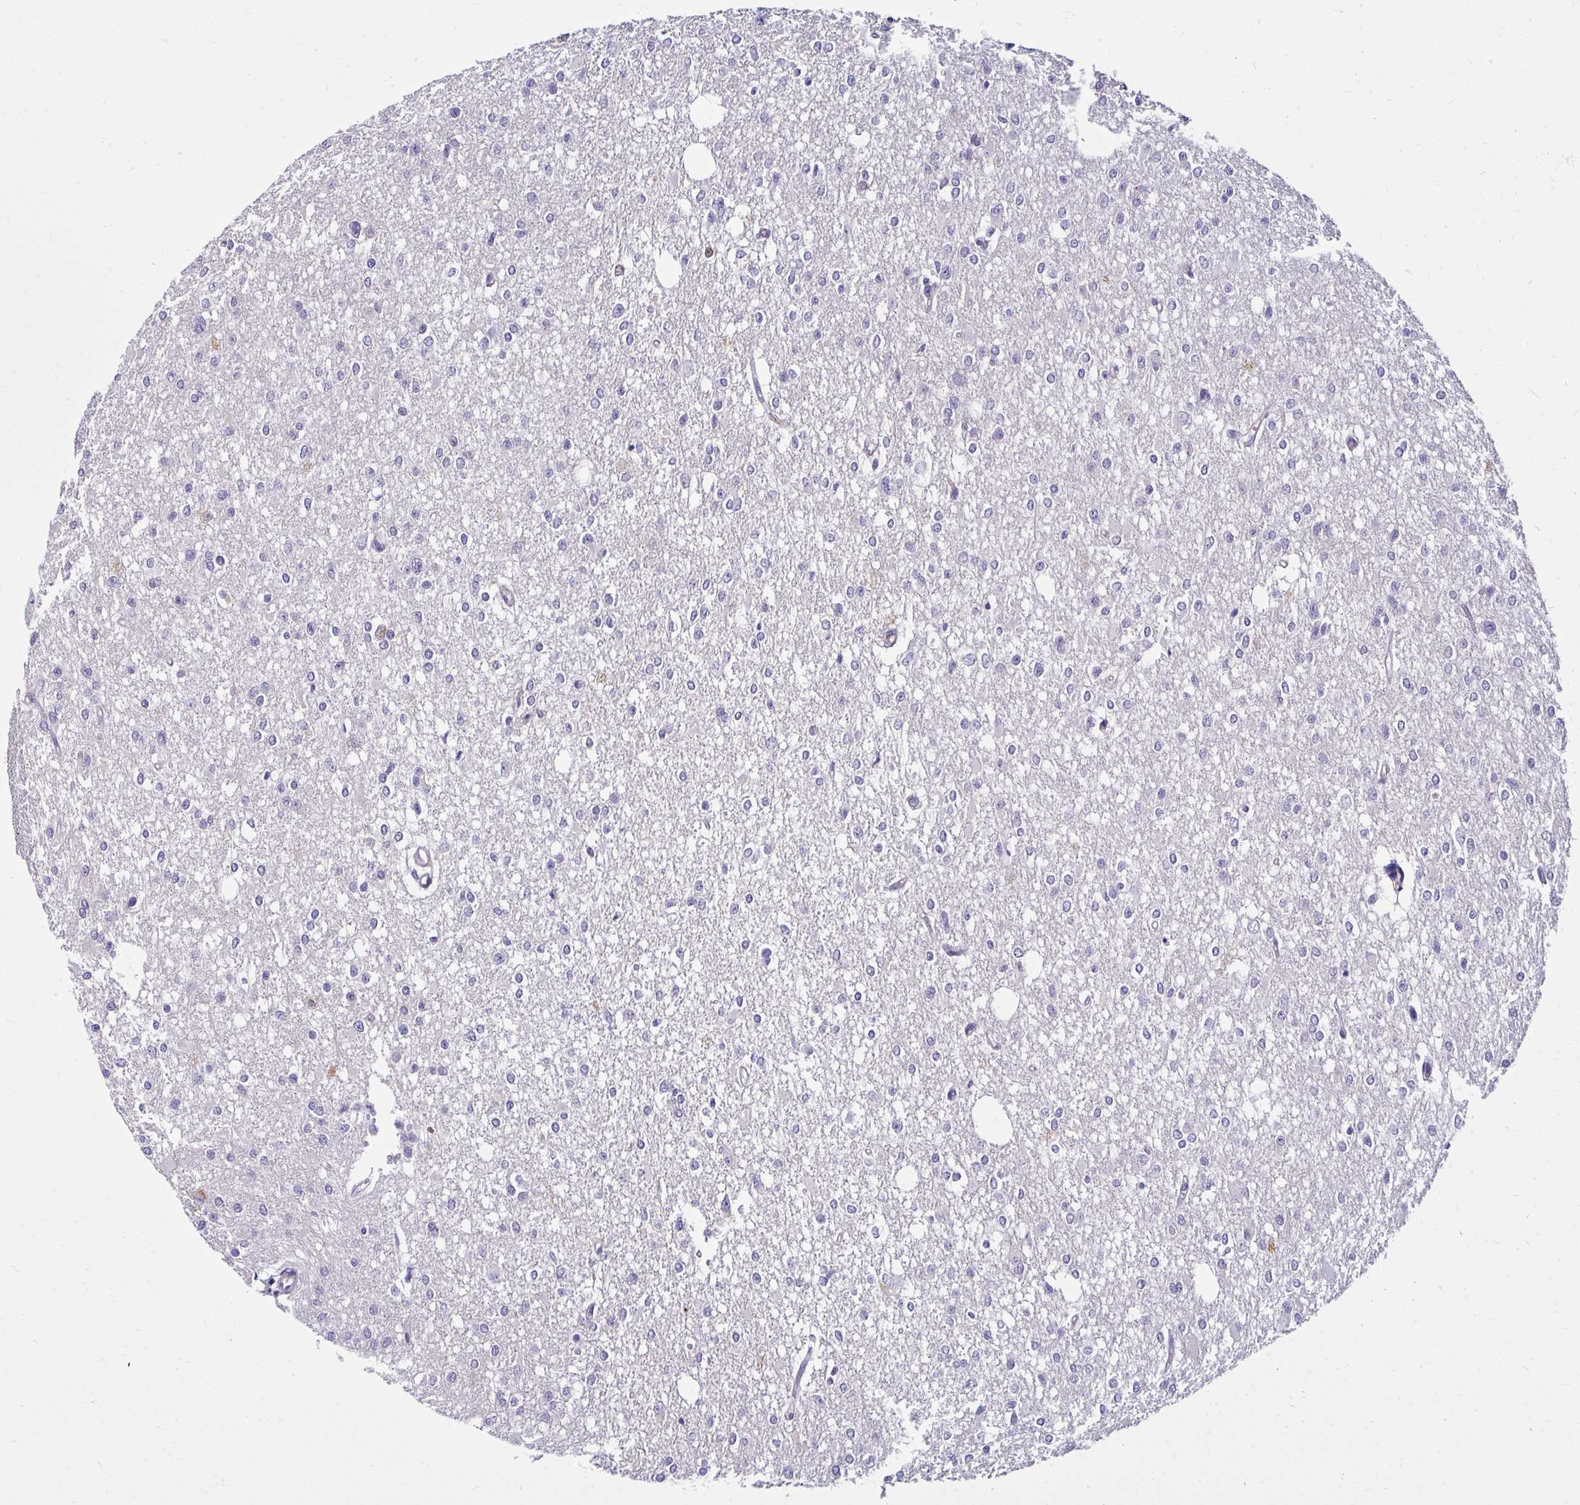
{"staining": {"intensity": "negative", "quantity": "none", "location": "none"}, "tissue": "glioma", "cell_type": "Tumor cells", "image_type": "cancer", "snomed": [{"axis": "morphology", "description": "Glioma, malignant, Low grade"}, {"axis": "topography", "description": "Brain"}], "caption": "Tumor cells show no significant protein expression in glioma. (Immunohistochemistry (ihc), brightfield microscopy, high magnification).", "gene": "ANKRD62", "patient": {"sex": "male", "age": 26}}